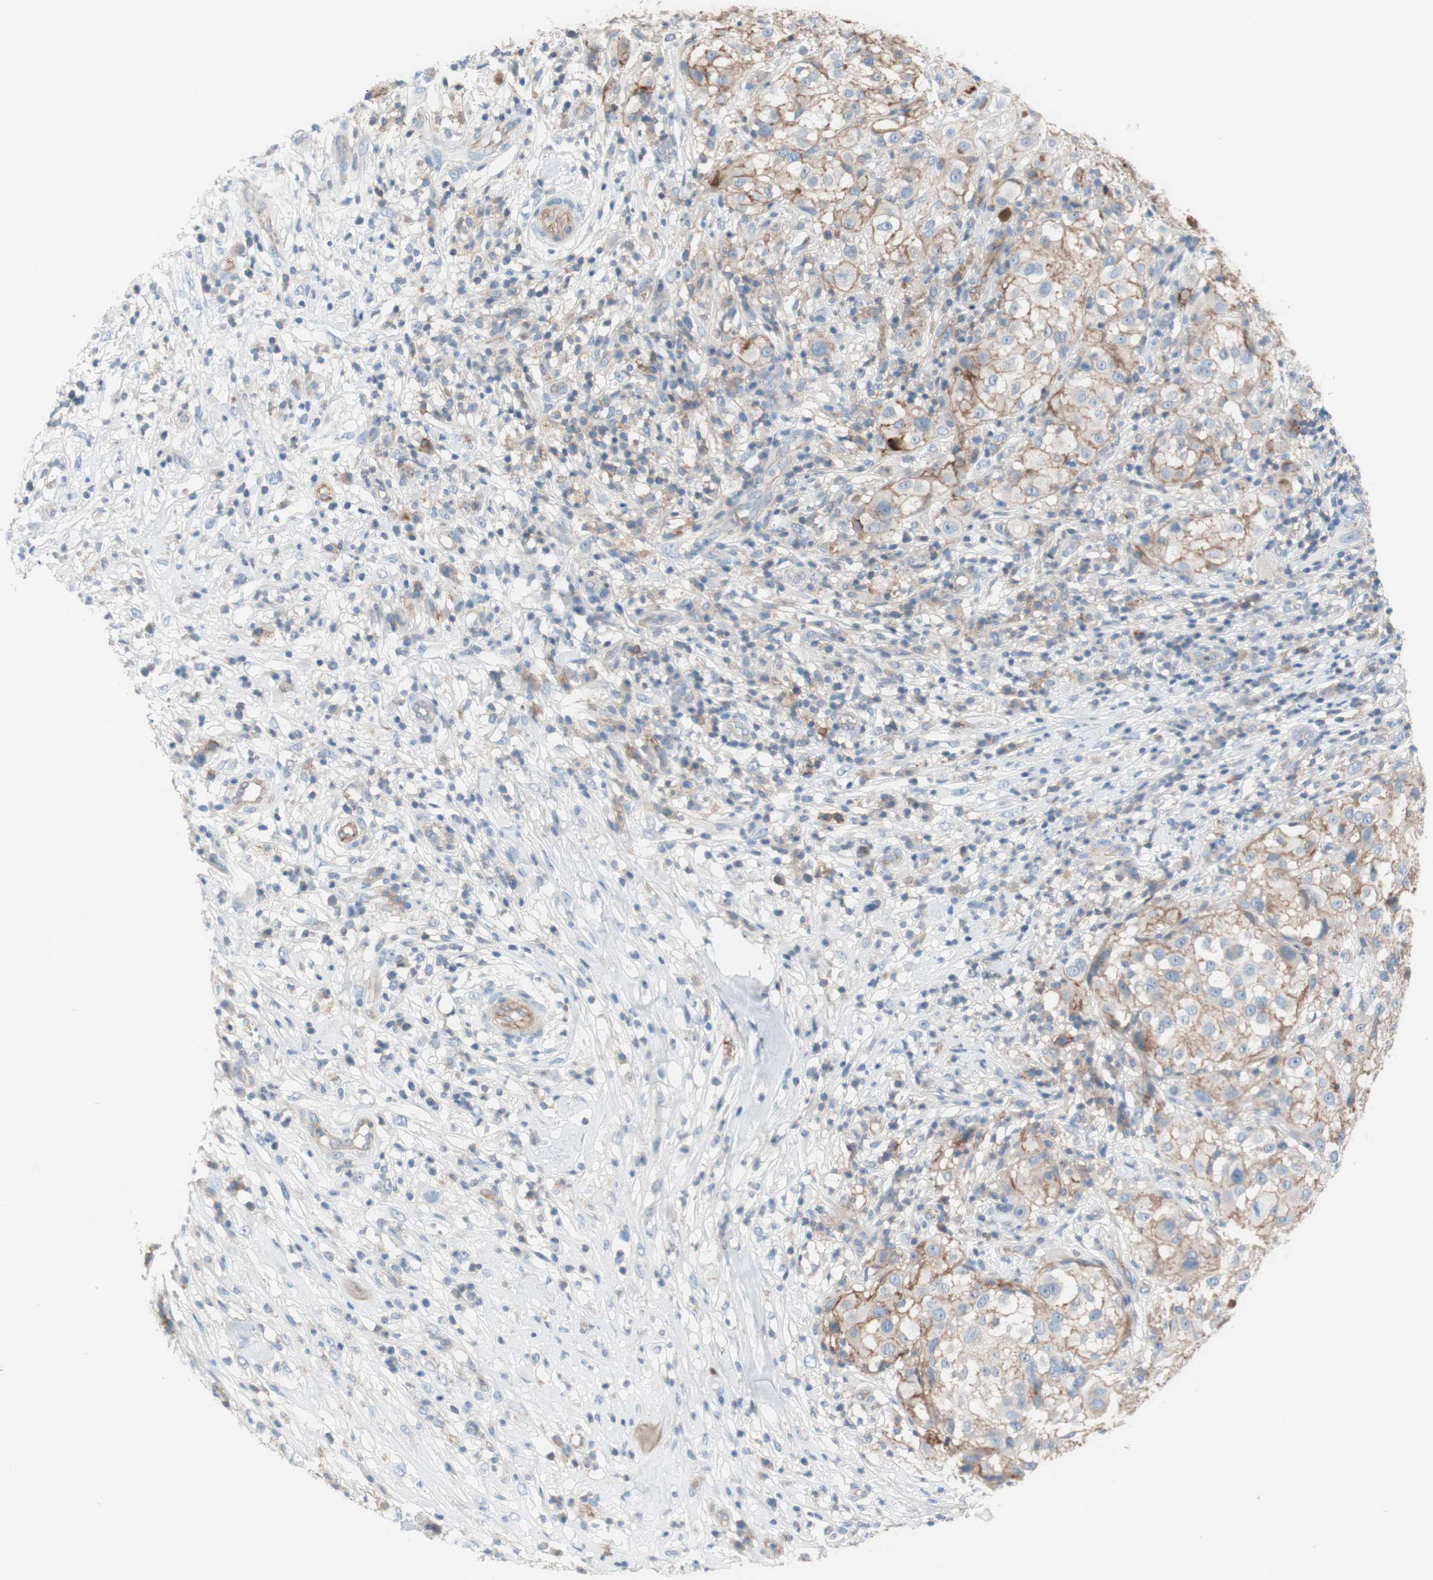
{"staining": {"intensity": "weak", "quantity": ">75%", "location": "cytoplasmic/membranous"}, "tissue": "melanoma", "cell_type": "Tumor cells", "image_type": "cancer", "snomed": [{"axis": "morphology", "description": "Necrosis, NOS"}, {"axis": "morphology", "description": "Malignant melanoma, NOS"}, {"axis": "topography", "description": "Skin"}], "caption": "Immunohistochemical staining of melanoma exhibits low levels of weak cytoplasmic/membranous protein staining in about >75% of tumor cells.", "gene": "CD46", "patient": {"sex": "female", "age": 87}}